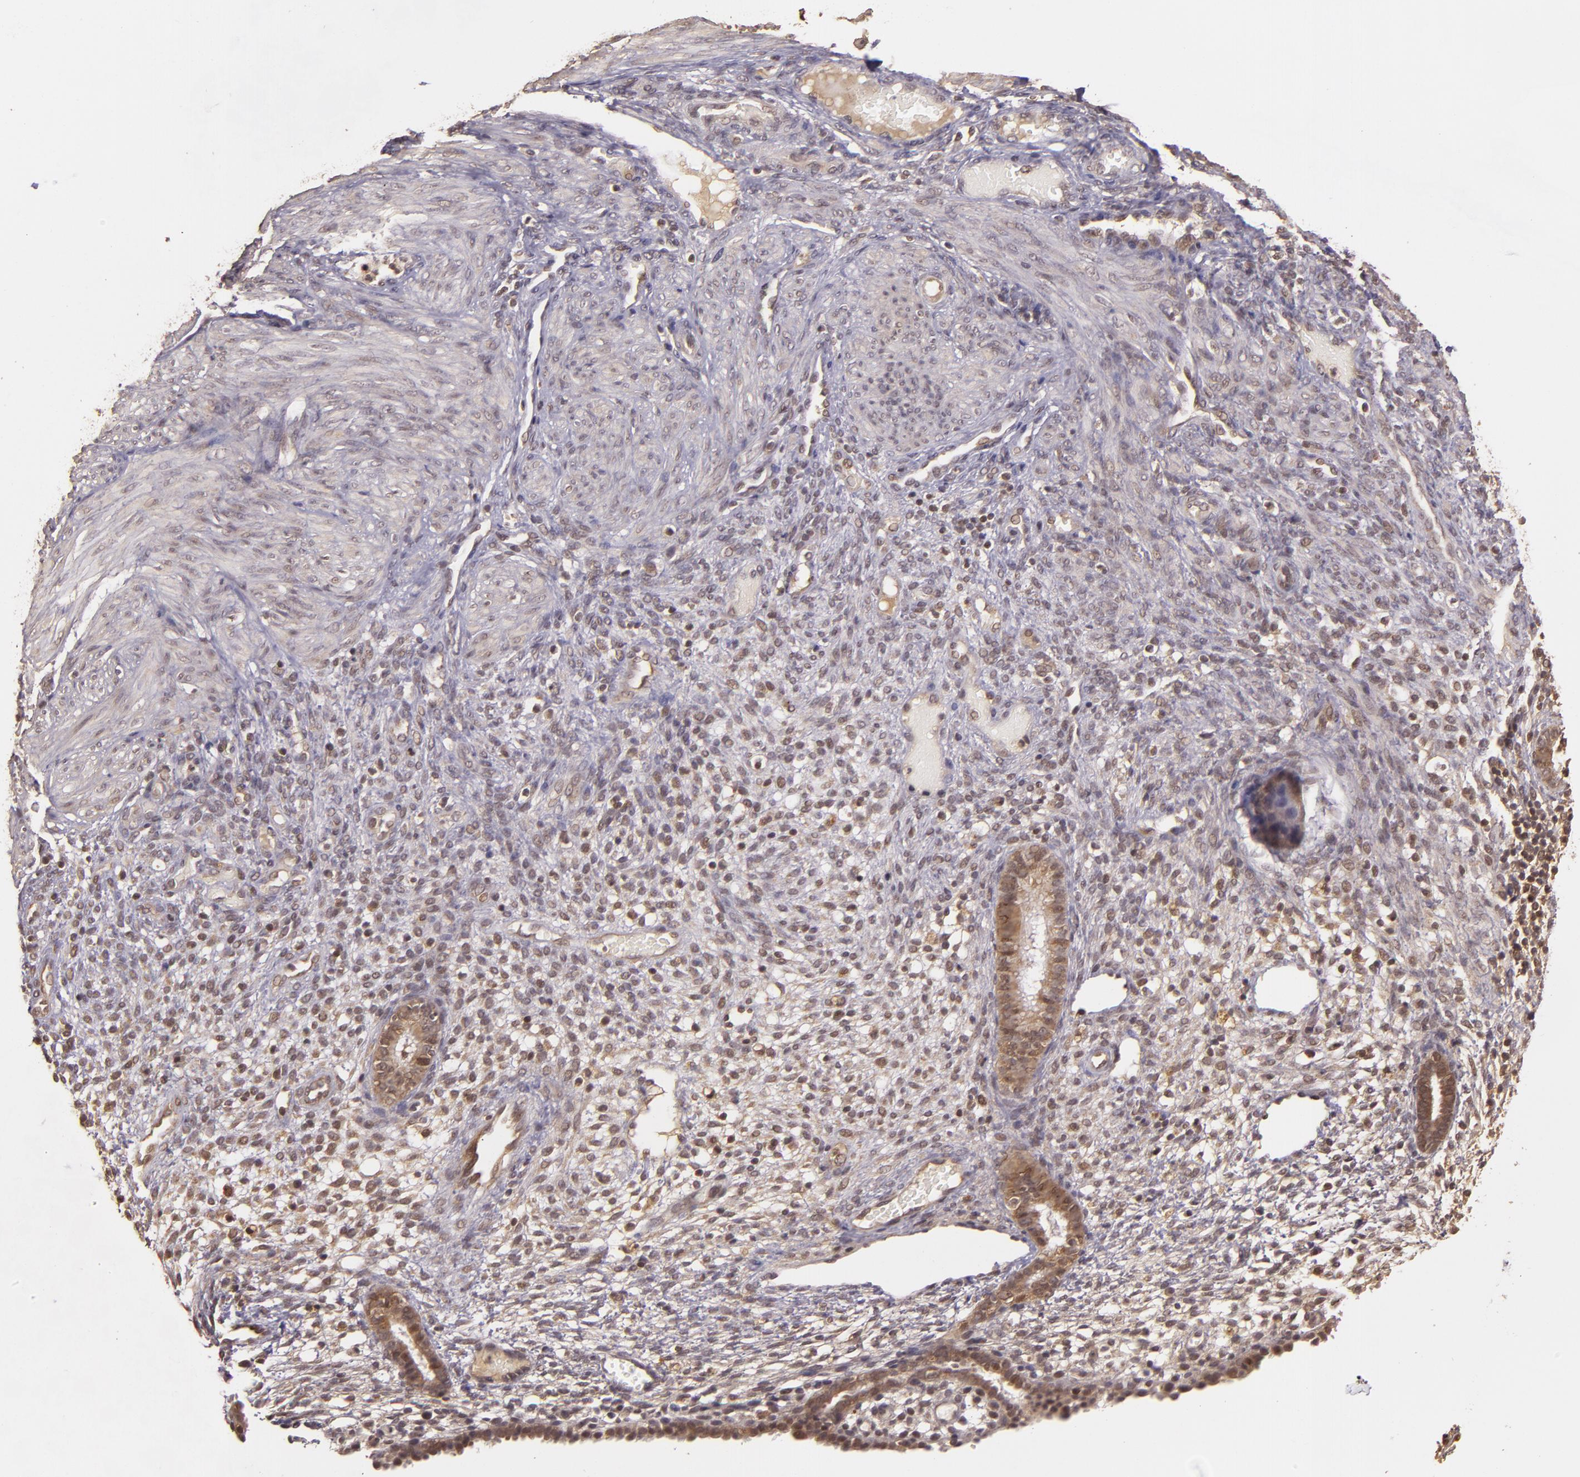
{"staining": {"intensity": "weak", "quantity": "25%-75%", "location": "nuclear"}, "tissue": "endometrium", "cell_type": "Cells in endometrial stroma", "image_type": "normal", "snomed": [{"axis": "morphology", "description": "Normal tissue, NOS"}, {"axis": "topography", "description": "Endometrium"}], "caption": "This is a micrograph of immunohistochemistry (IHC) staining of benign endometrium, which shows weak staining in the nuclear of cells in endometrial stroma.", "gene": "TXNRD2", "patient": {"sex": "female", "age": 72}}